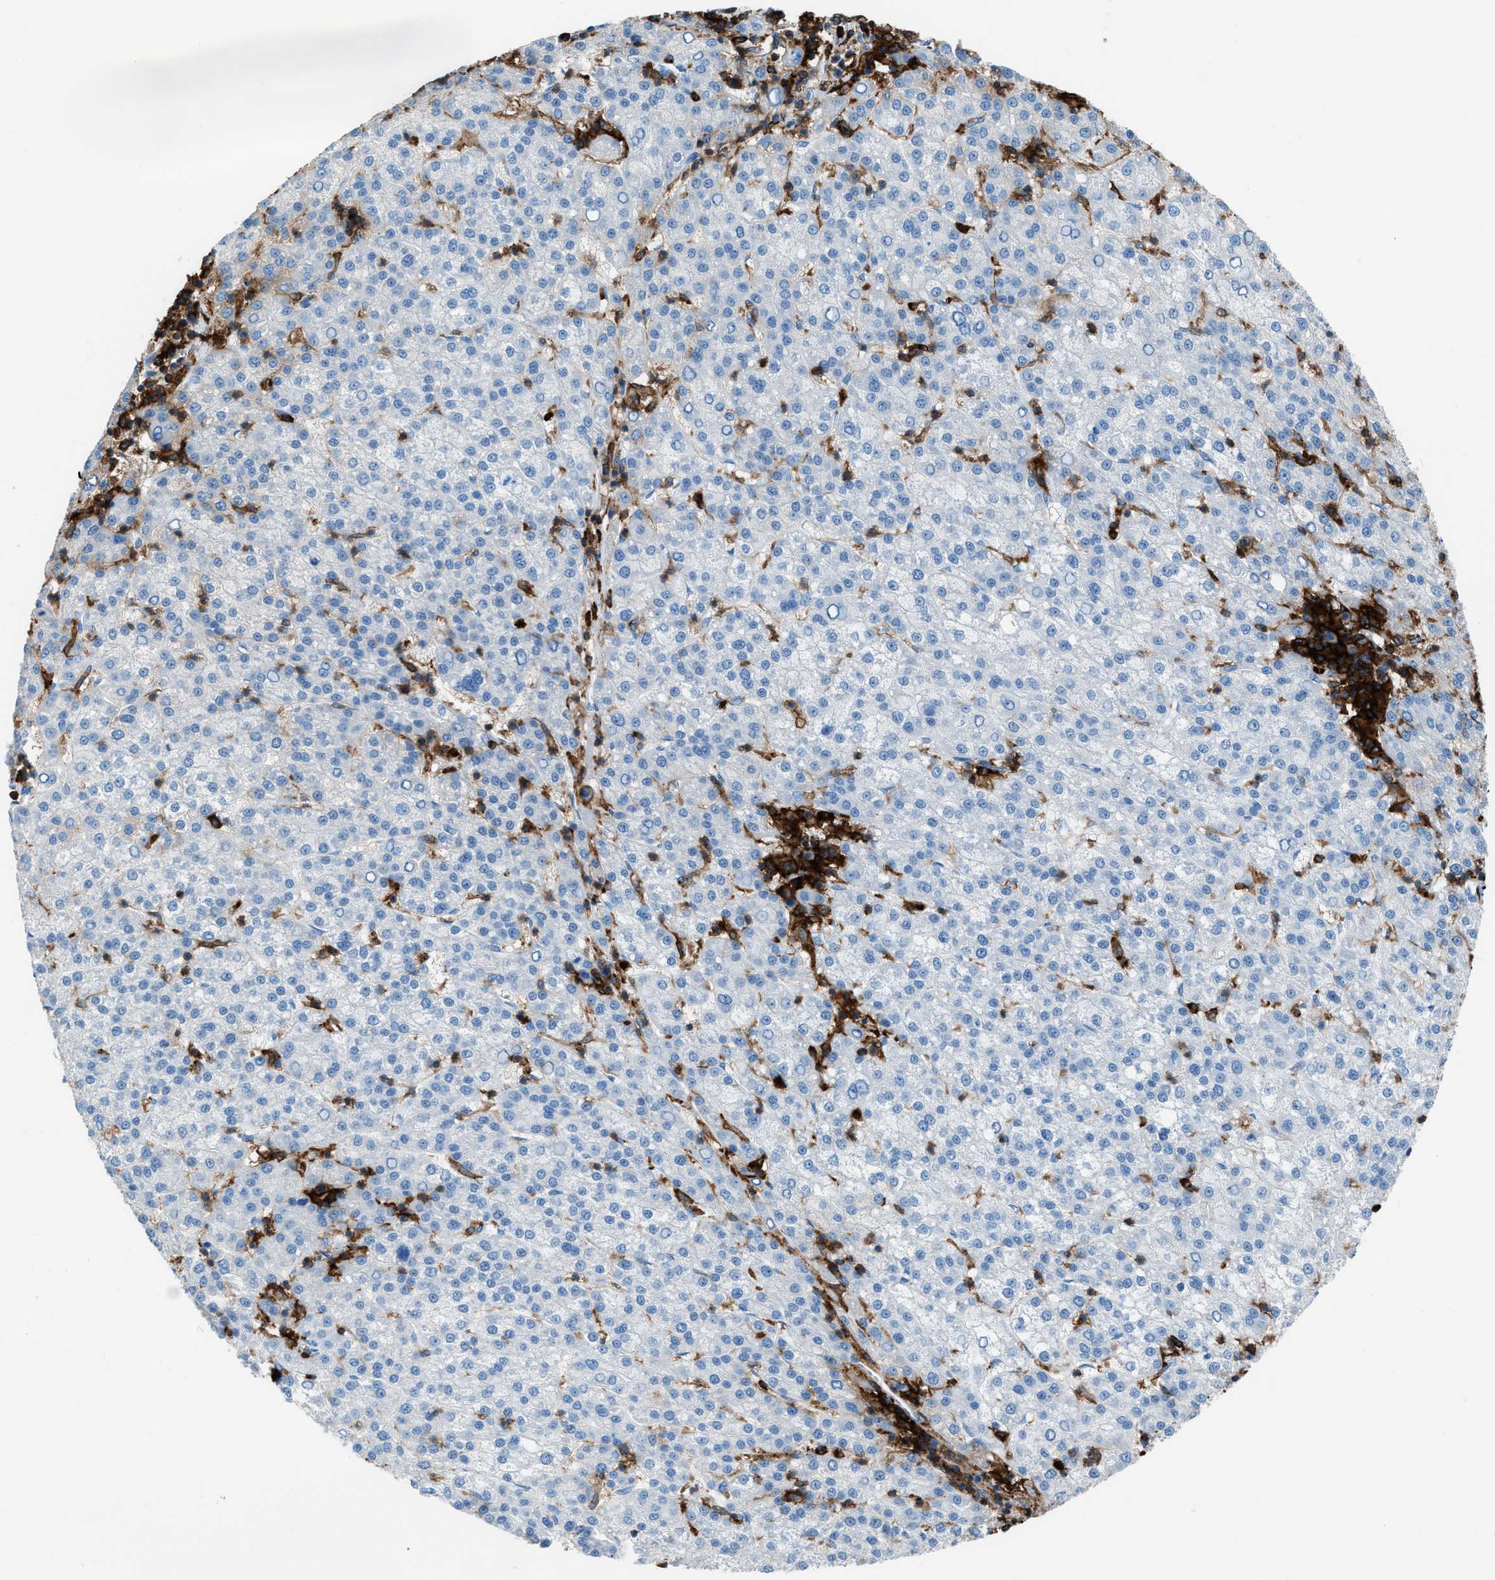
{"staining": {"intensity": "negative", "quantity": "none", "location": "none"}, "tissue": "liver cancer", "cell_type": "Tumor cells", "image_type": "cancer", "snomed": [{"axis": "morphology", "description": "Carcinoma, Hepatocellular, NOS"}, {"axis": "topography", "description": "Liver"}], "caption": "Human liver cancer stained for a protein using IHC shows no staining in tumor cells.", "gene": "ITGB2", "patient": {"sex": "female", "age": 58}}